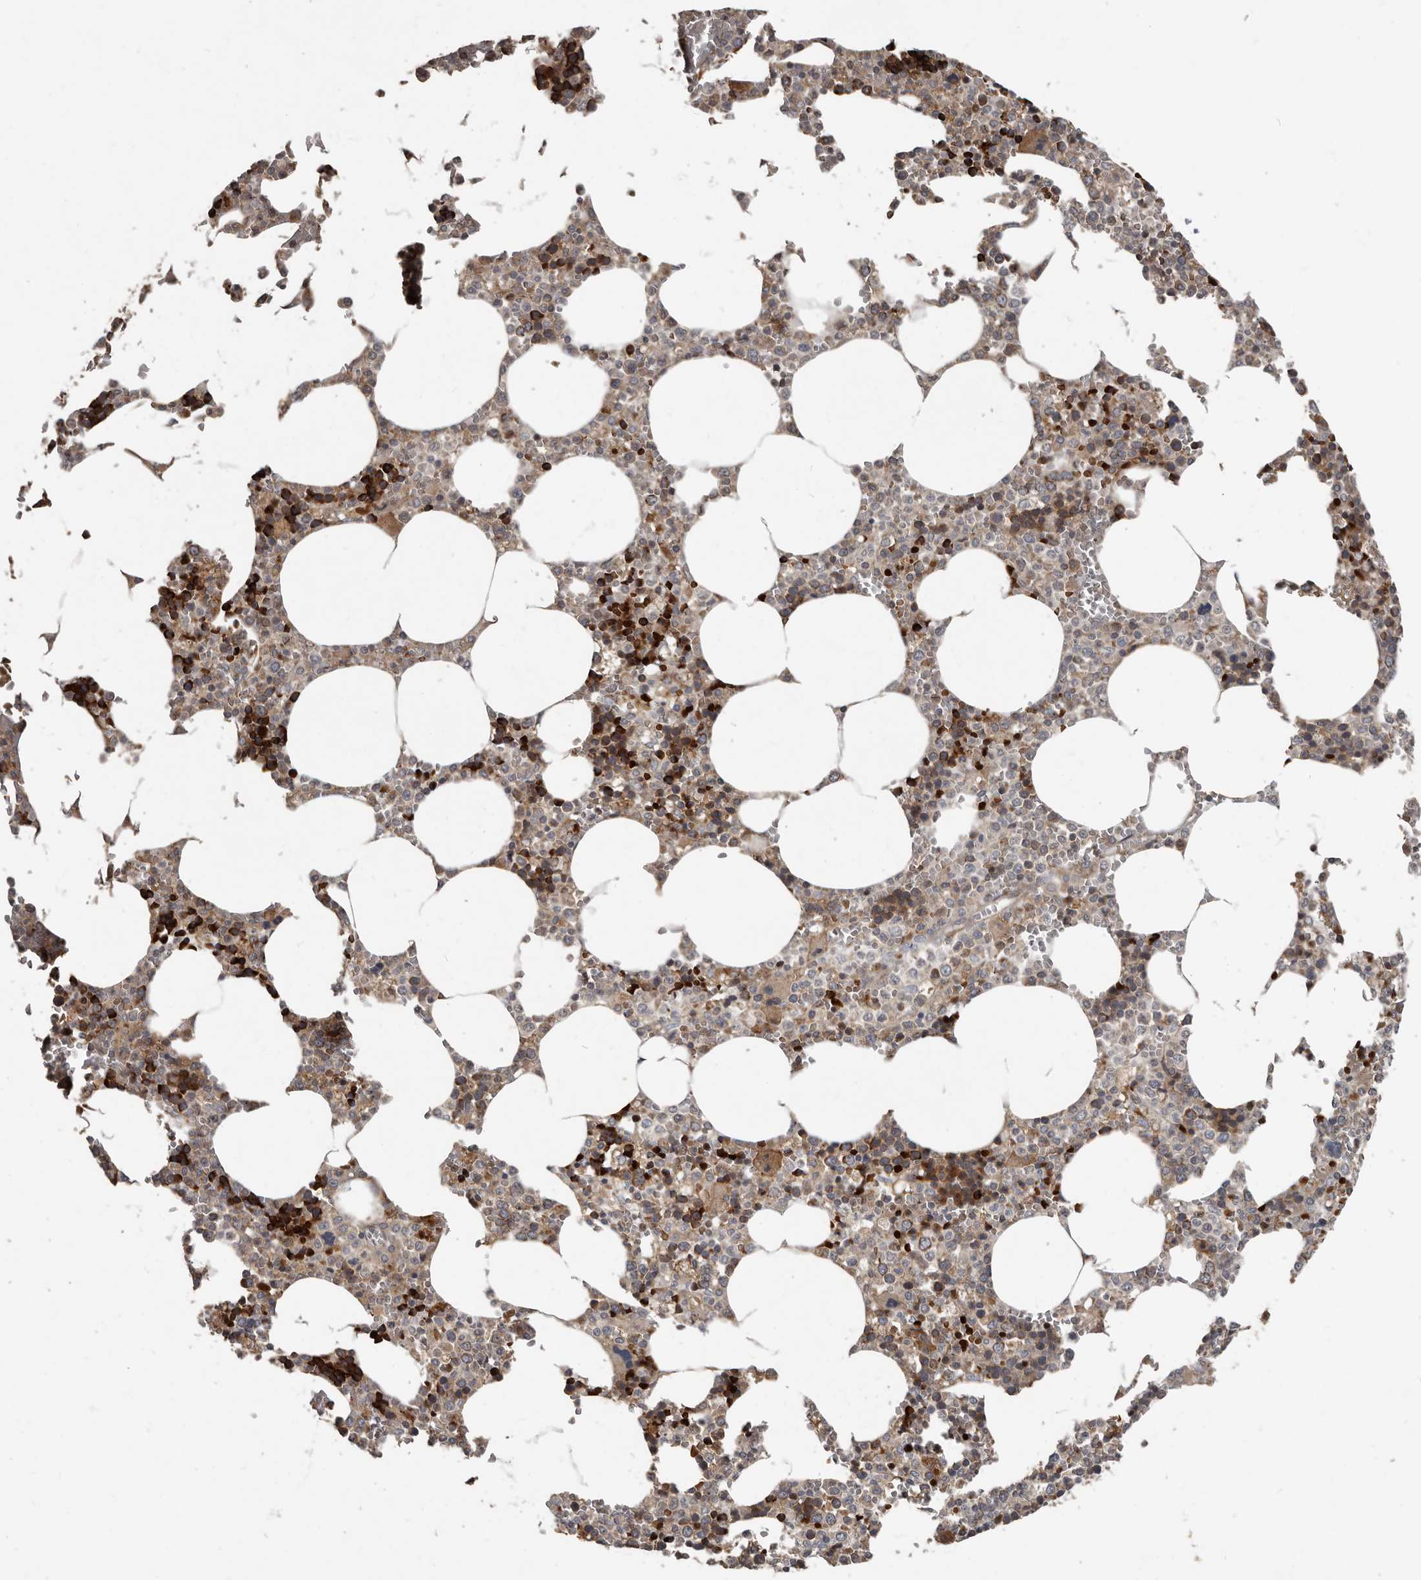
{"staining": {"intensity": "strong", "quantity": "<25%", "location": "cytoplasmic/membranous"}, "tissue": "bone marrow", "cell_type": "Hematopoietic cells", "image_type": "normal", "snomed": [{"axis": "morphology", "description": "Normal tissue, NOS"}, {"axis": "topography", "description": "Bone marrow"}], "caption": "IHC of benign human bone marrow shows medium levels of strong cytoplasmic/membranous staining in about <25% of hematopoietic cells.", "gene": "FBXO31", "patient": {"sex": "male", "age": 70}}